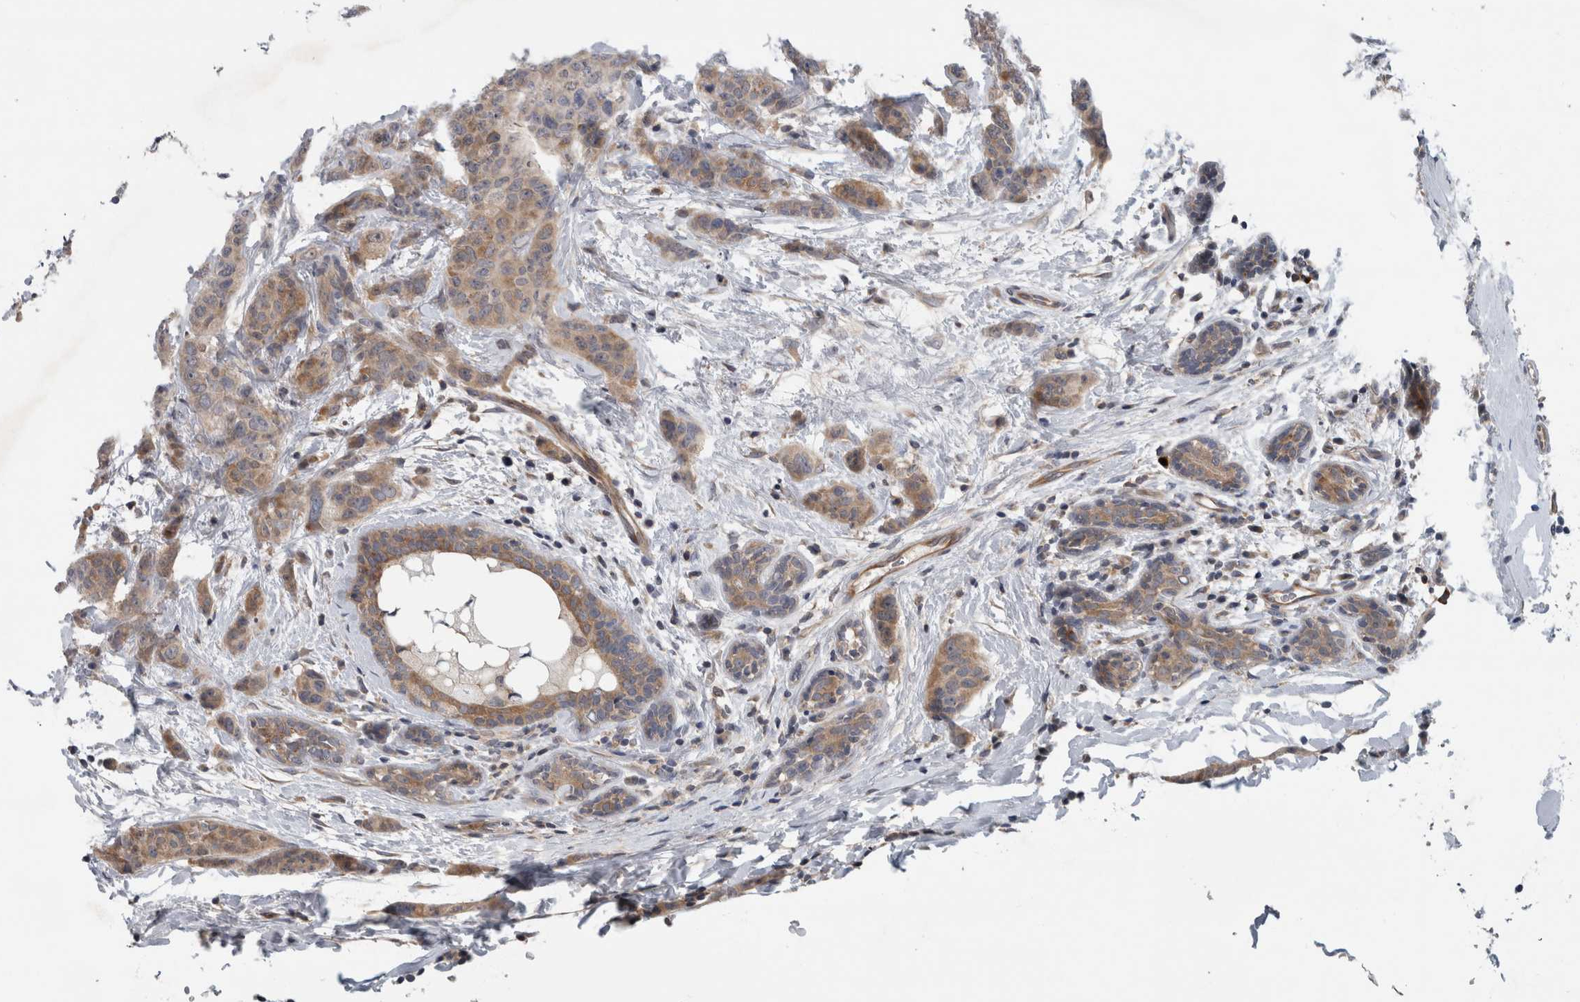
{"staining": {"intensity": "weak", "quantity": ">75%", "location": "cytoplasmic/membranous"}, "tissue": "breast cancer", "cell_type": "Tumor cells", "image_type": "cancer", "snomed": [{"axis": "morphology", "description": "Normal tissue, NOS"}, {"axis": "morphology", "description": "Duct carcinoma"}, {"axis": "topography", "description": "Breast"}], "caption": "Immunohistochemistry (IHC) histopathology image of human intraductal carcinoma (breast) stained for a protein (brown), which shows low levels of weak cytoplasmic/membranous positivity in approximately >75% of tumor cells.", "gene": "PDCD2", "patient": {"sex": "female", "age": 40}}